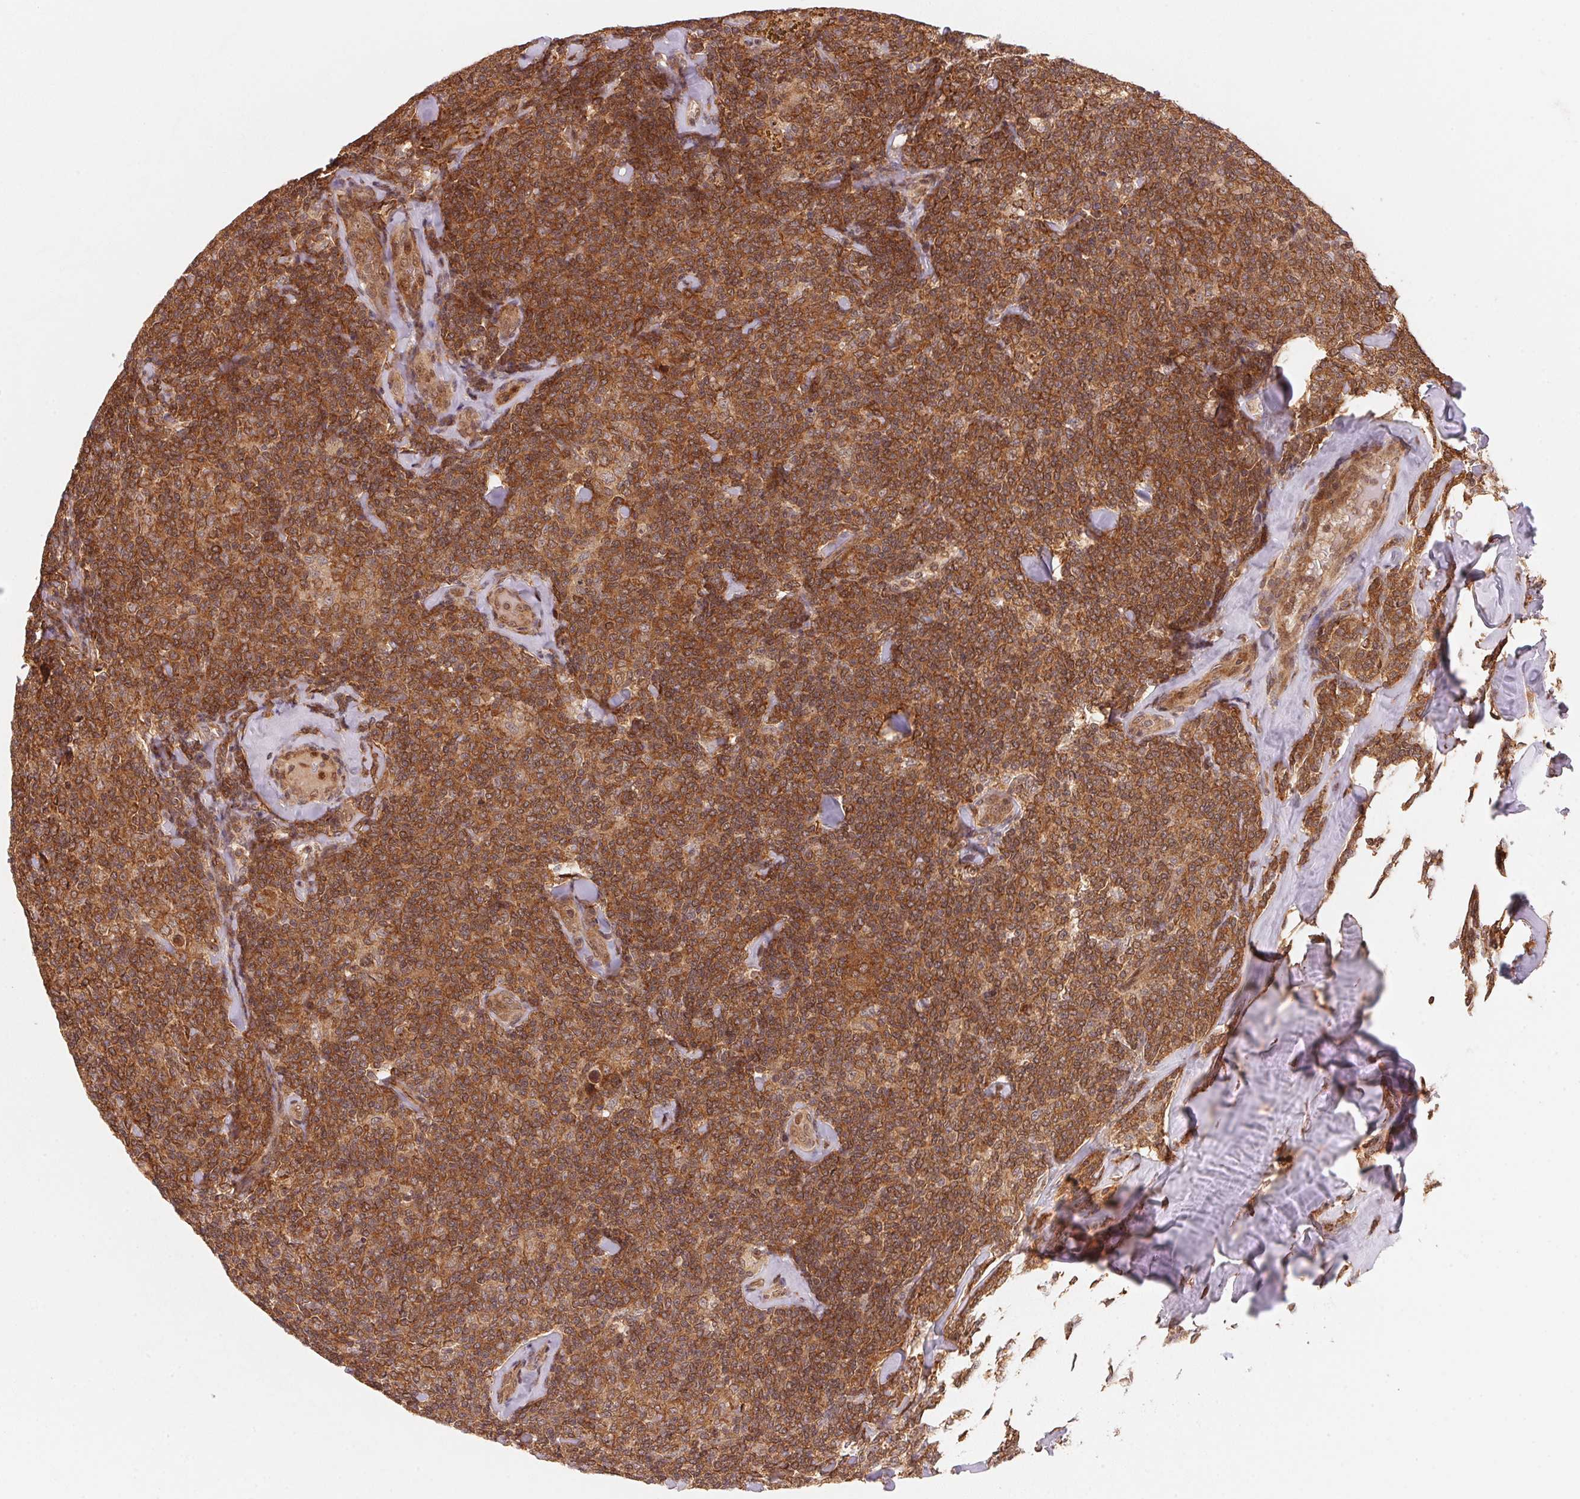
{"staining": {"intensity": "strong", "quantity": ">75%", "location": "cytoplasmic/membranous,nuclear"}, "tissue": "lymphoma", "cell_type": "Tumor cells", "image_type": "cancer", "snomed": [{"axis": "morphology", "description": "Malignant lymphoma, non-Hodgkin's type, Low grade"}, {"axis": "topography", "description": "Lymph node"}], "caption": "IHC (DAB) staining of human malignant lymphoma, non-Hodgkin's type (low-grade) reveals strong cytoplasmic/membranous and nuclear protein staining in about >75% of tumor cells.", "gene": "CCDC102B", "patient": {"sex": "female", "age": 56}}